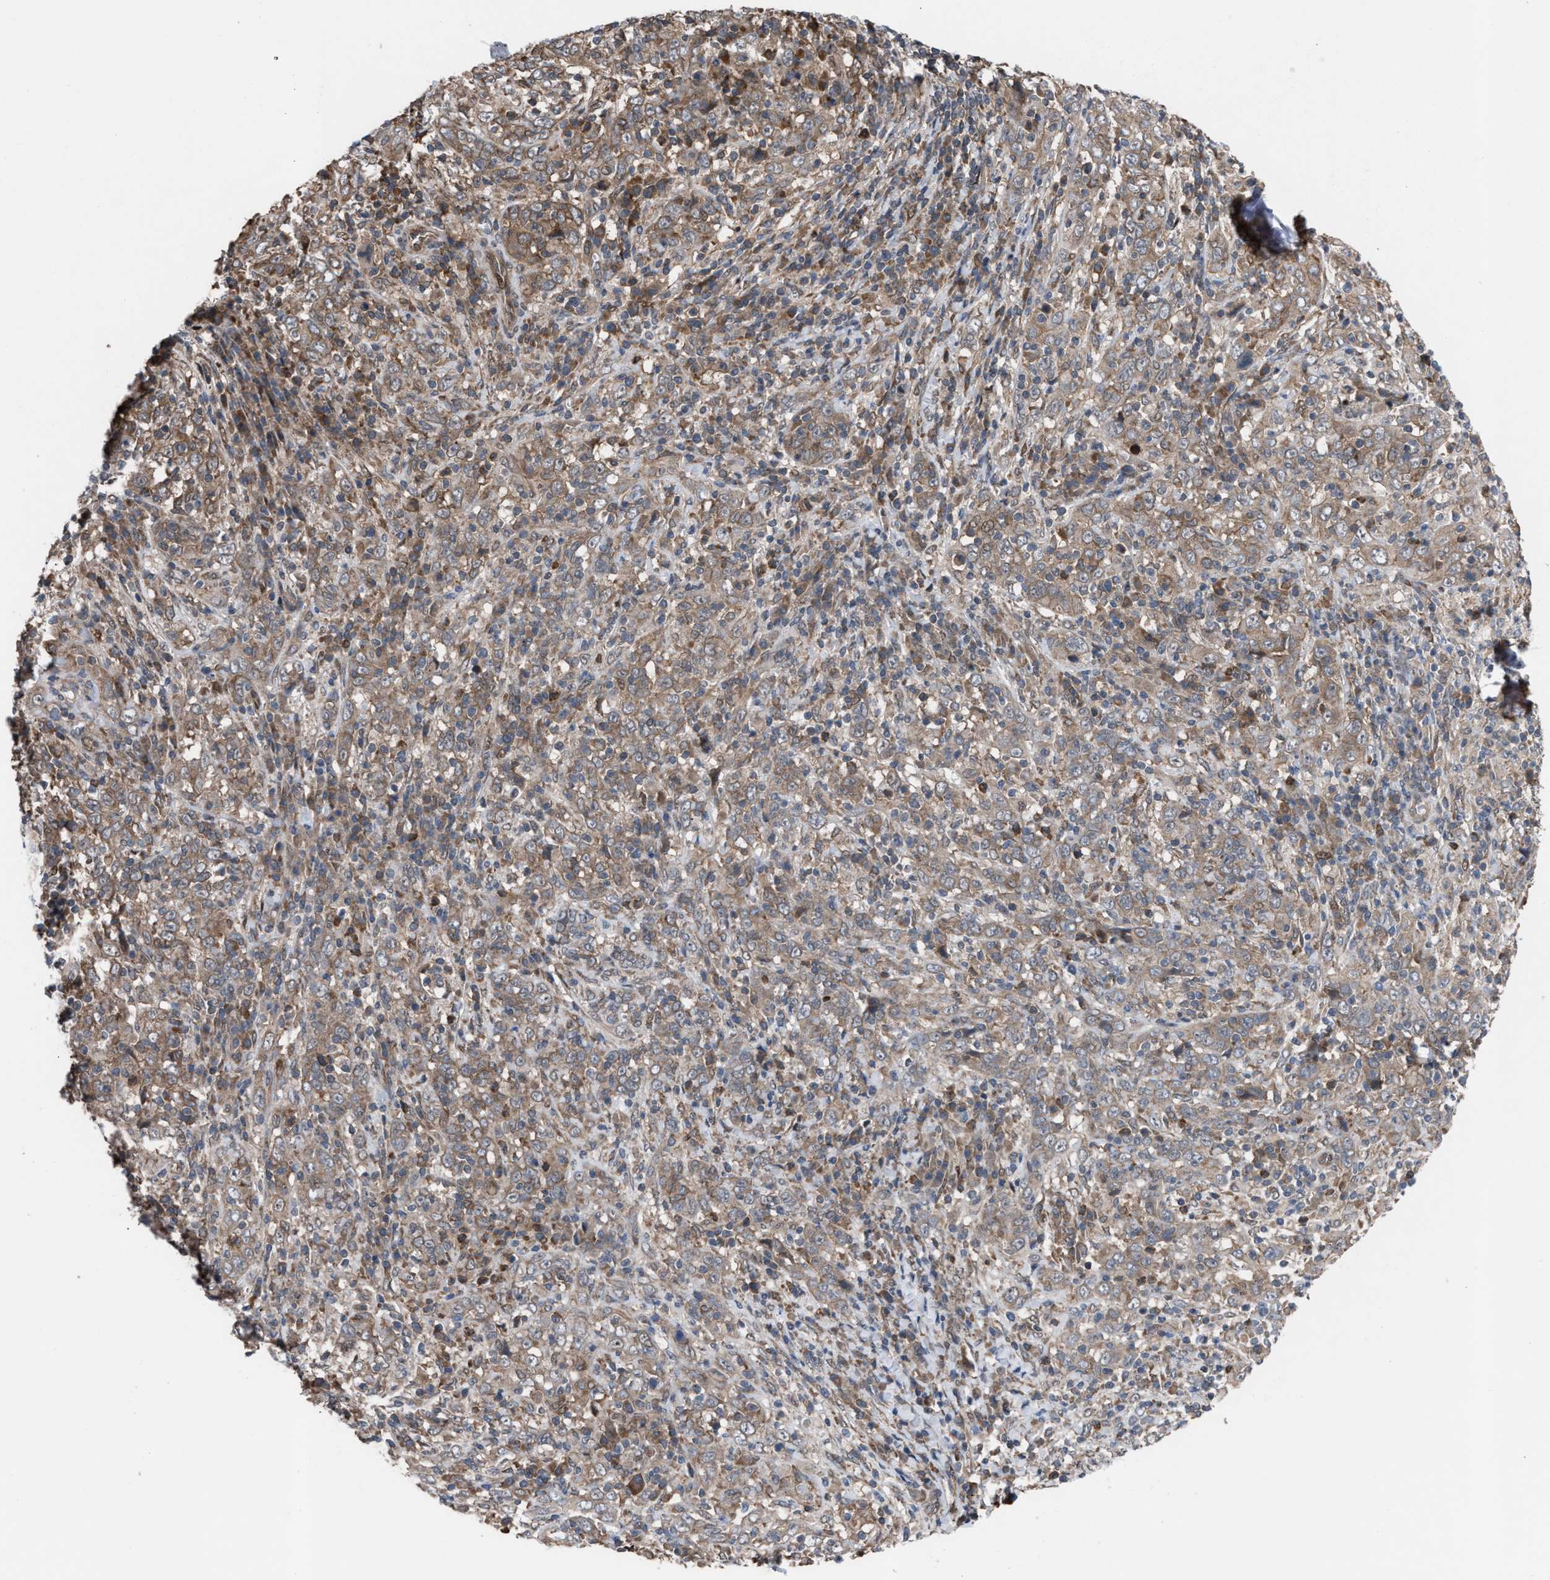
{"staining": {"intensity": "weak", "quantity": ">75%", "location": "cytoplasmic/membranous"}, "tissue": "cervical cancer", "cell_type": "Tumor cells", "image_type": "cancer", "snomed": [{"axis": "morphology", "description": "Squamous cell carcinoma, NOS"}, {"axis": "topography", "description": "Cervix"}], "caption": "DAB (3,3'-diaminobenzidine) immunohistochemical staining of cervical cancer demonstrates weak cytoplasmic/membranous protein expression in approximately >75% of tumor cells. The protein of interest is stained brown, and the nuclei are stained in blue (DAB IHC with brightfield microscopy, high magnification).", "gene": "TP53BP2", "patient": {"sex": "female", "age": 46}}